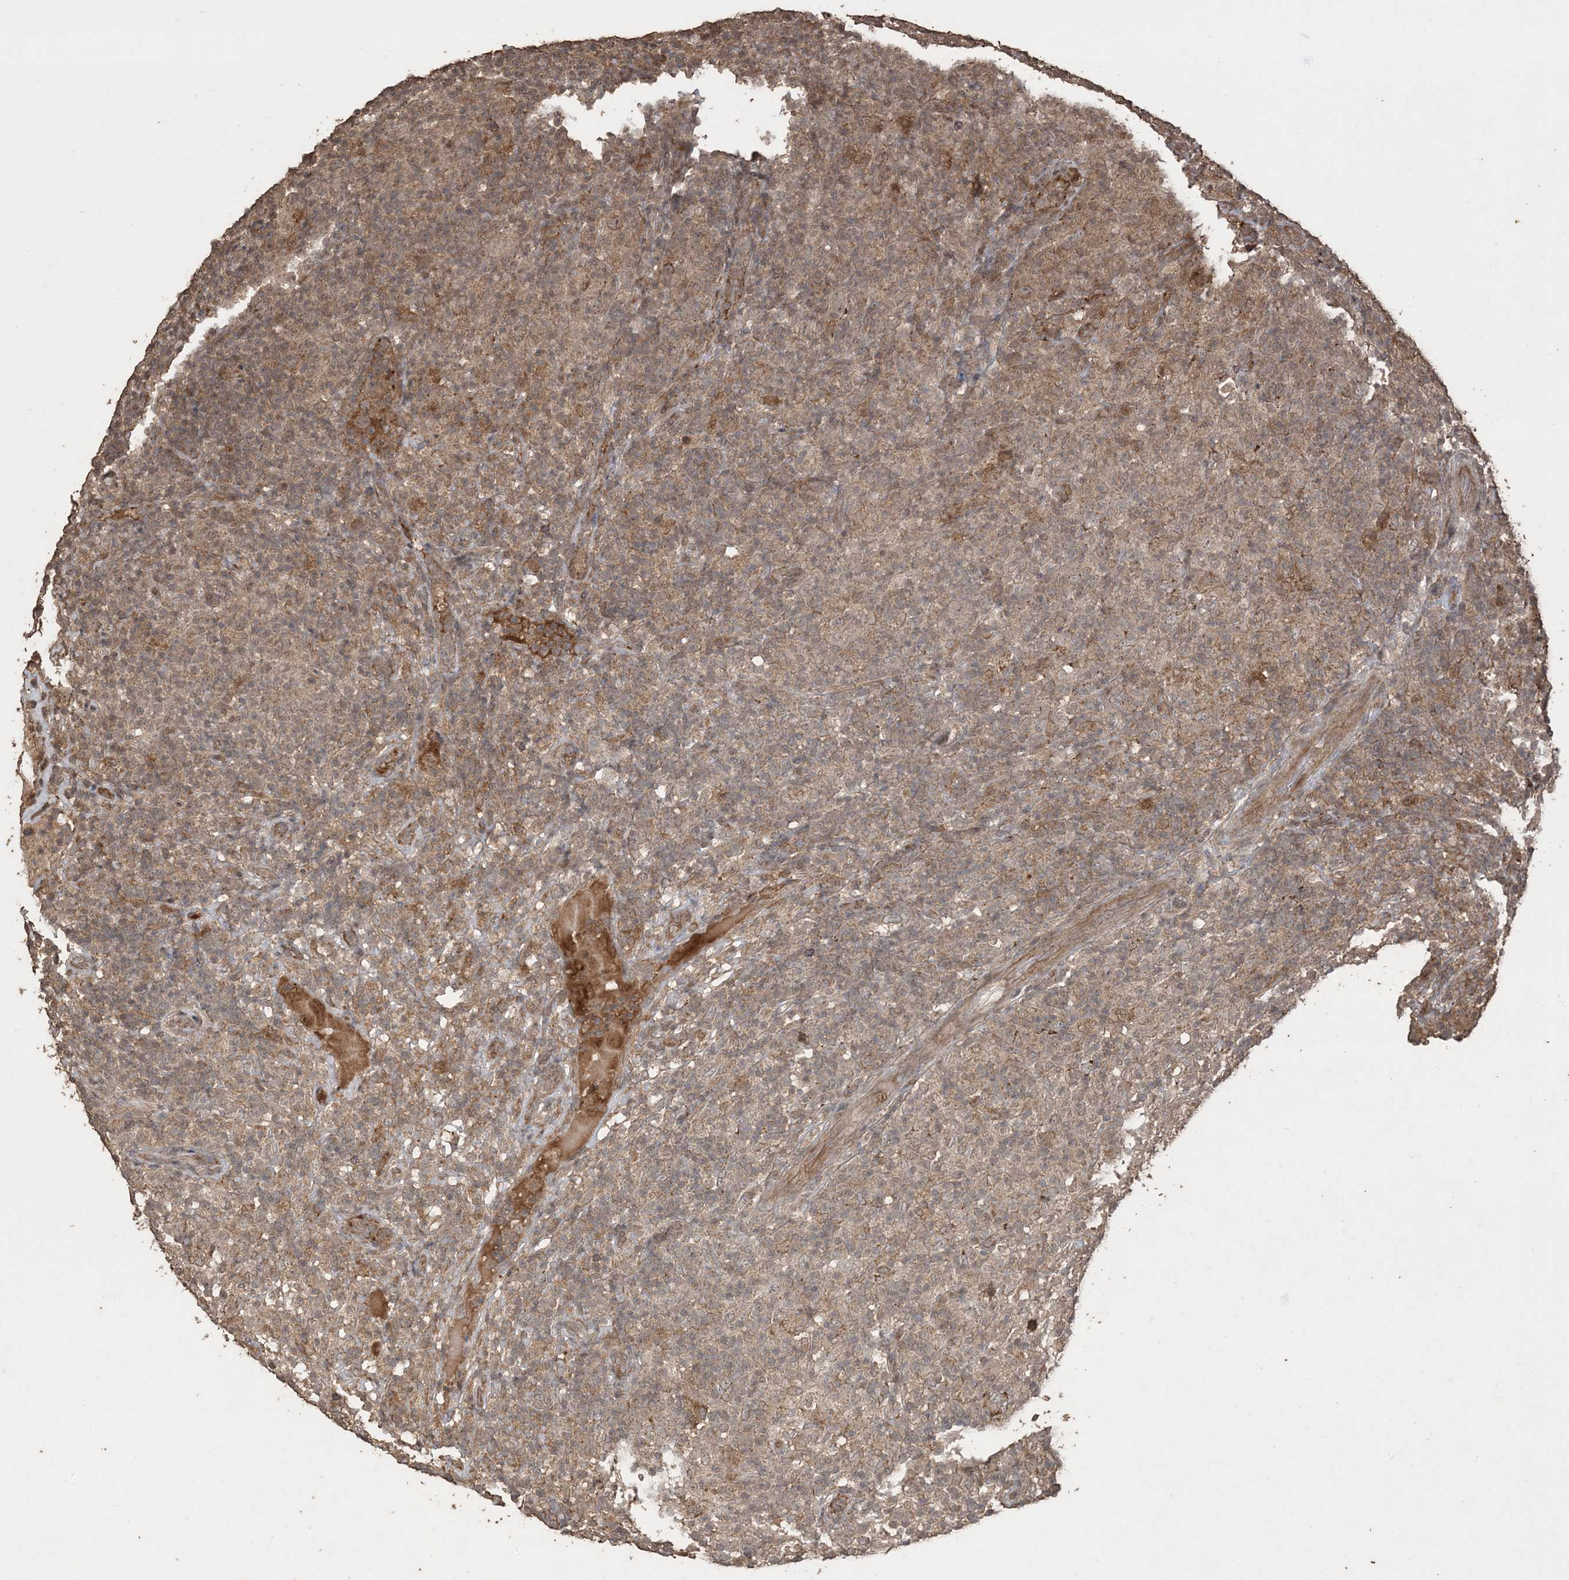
{"staining": {"intensity": "weak", "quantity": ">75%", "location": "cytoplasmic/membranous"}, "tissue": "lymphoma", "cell_type": "Tumor cells", "image_type": "cancer", "snomed": [{"axis": "morphology", "description": "Hodgkin's disease, NOS"}, {"axis": "topography", "description": "Lymph node"}], "caption": "Immunohistochemistry image of human lymphoma stained for a protein (brown), which displays low levels of weak cytoplasmic/membranous expression in approximately >75% of tumor cells.", "gene": "EFCAB8", "patient": {"sex": "male", "age": 70}}